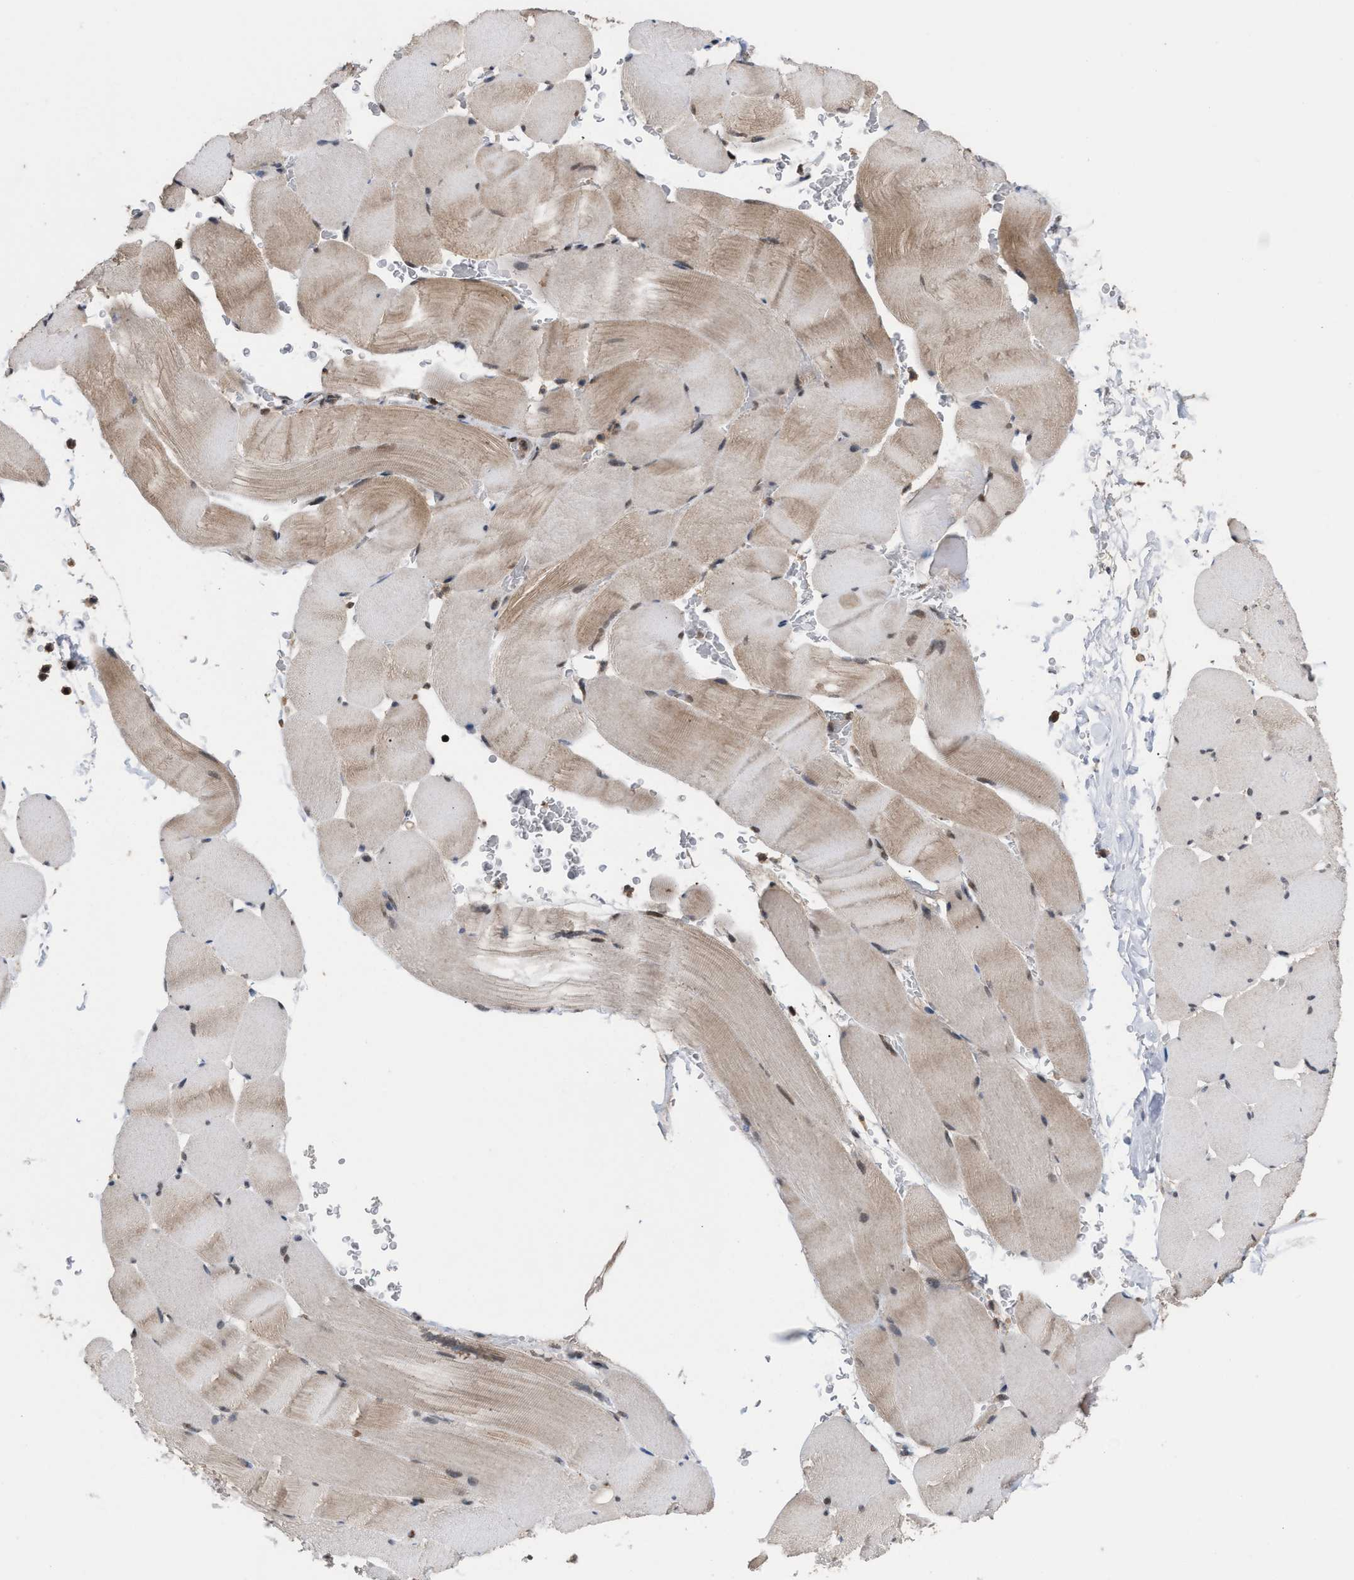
{"staining": {"intensity": "weak", "quantity": "25%-75%", "location": "cytoplasmic/membranous,nuclear"}, "tissue": "skeletal muscle", "cell_type": "Myocytes", "image_type": "normal", "snomed": [{"axis": "morphology", "description": "Normal tissue, NOS"}, {"axis": "topography", "description": "Skeletal muscle"}], "caption": "An image showing weak cytoplasmic/membranous,nuclear staining in approximately 25%-75% of myocytes in unremarkable skeletal muscle, as visualized by brown immunohistochemical staining.", "gene": "C9orf78", "patient": {"sex": "male", "age": 62}}